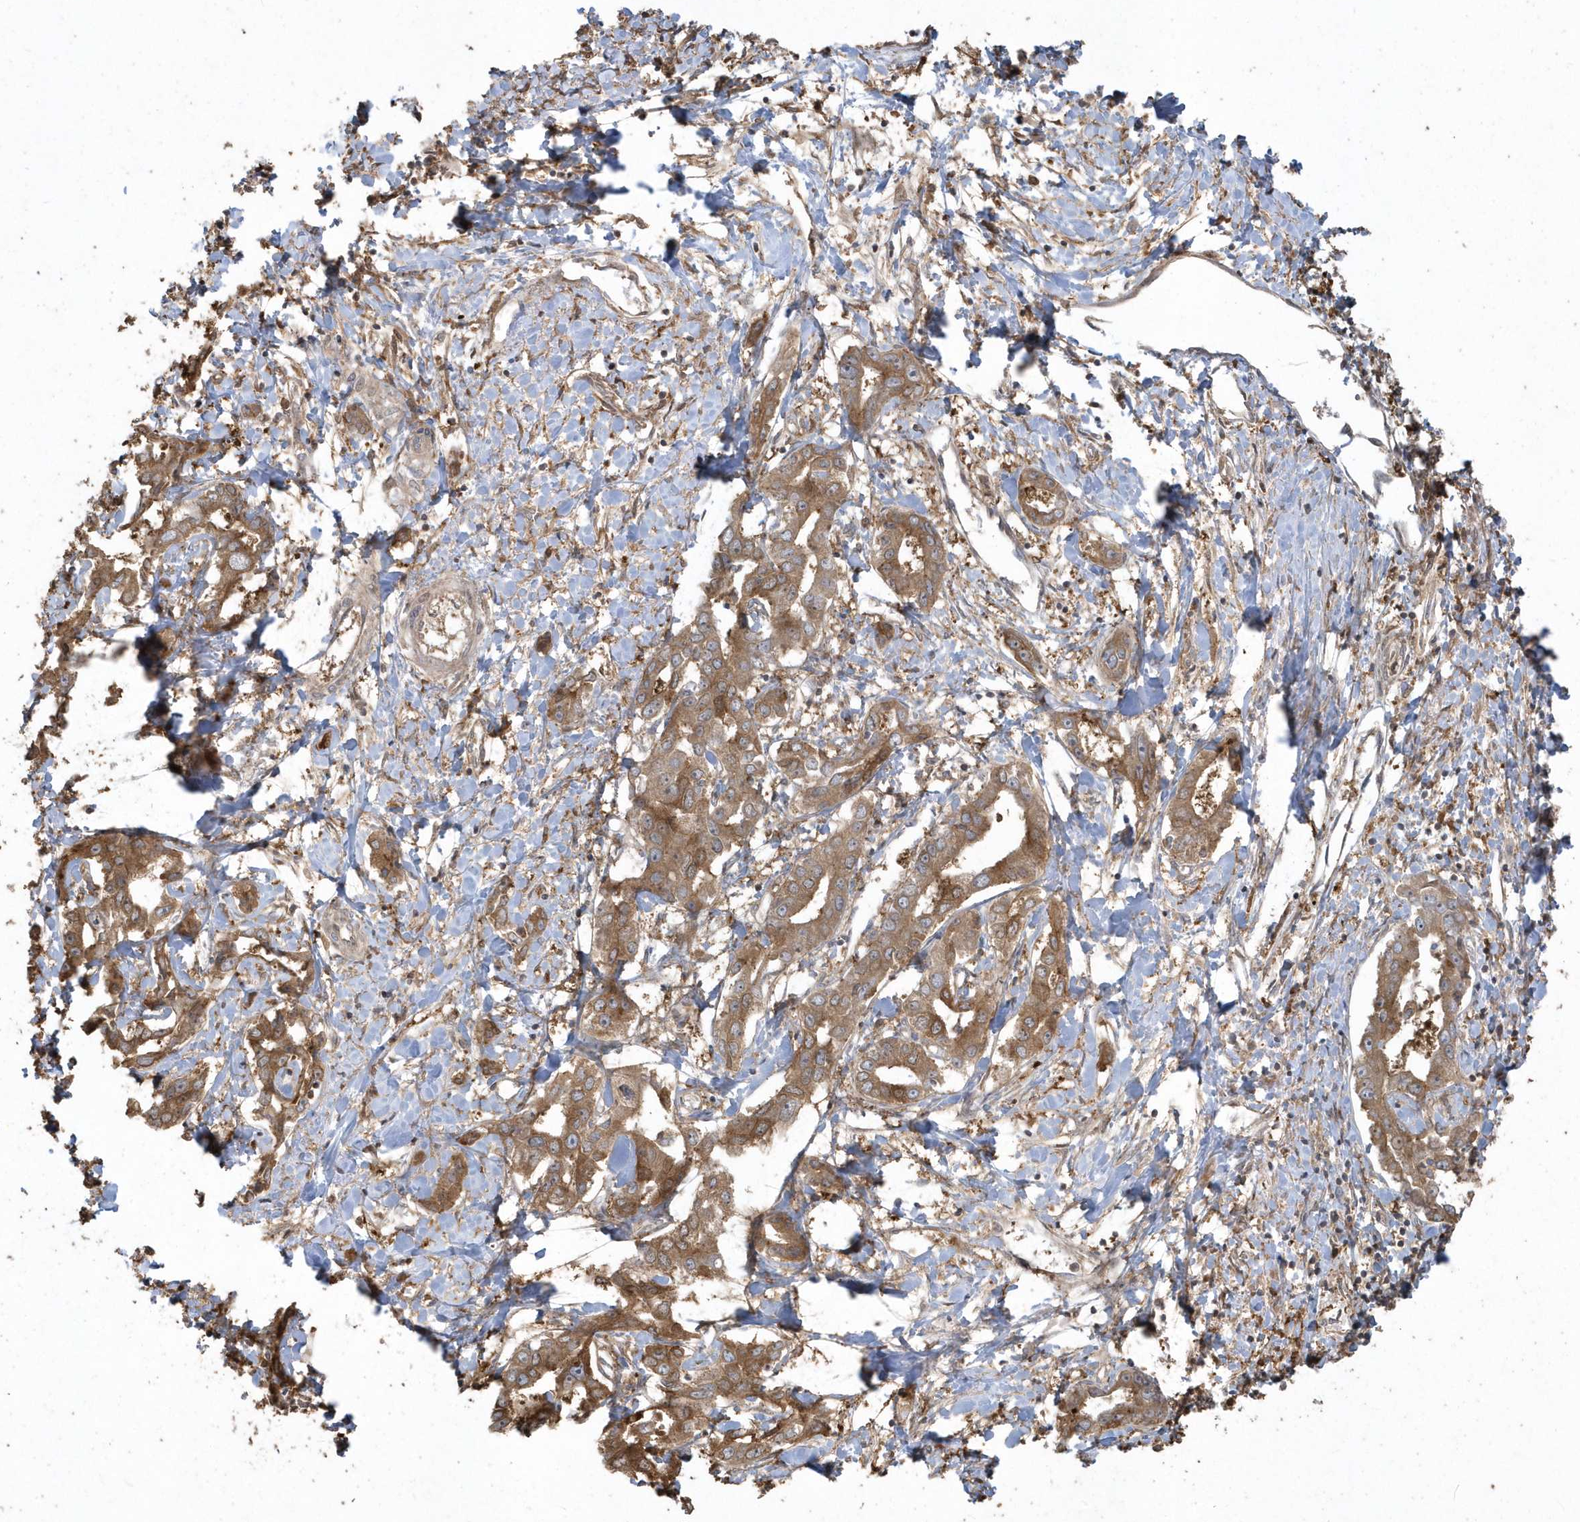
{"staining": {"intensity": "strong", "quantity": ">75%", "location": "cytoplasmic/membranous"}, "tissue": "liver cancer", "cell_type": "Tumor cells", "image_type": "cancer", "snomed": [{"axis": "morphology", "description": "Cholangiocarcinoma"}, {"axis": "topography", "description": "Liver"}], "caption": "Protein expression analysis of human liver cancer (cholangiocarcinoma) reveals strong cytoplasmic/membranous staining in about >75% of tumor cells. (DAB = brown stain, brightfield microscopy at high magnification).", "gene": "HNMT", "patient": {"sex": "male", "age": 59}}